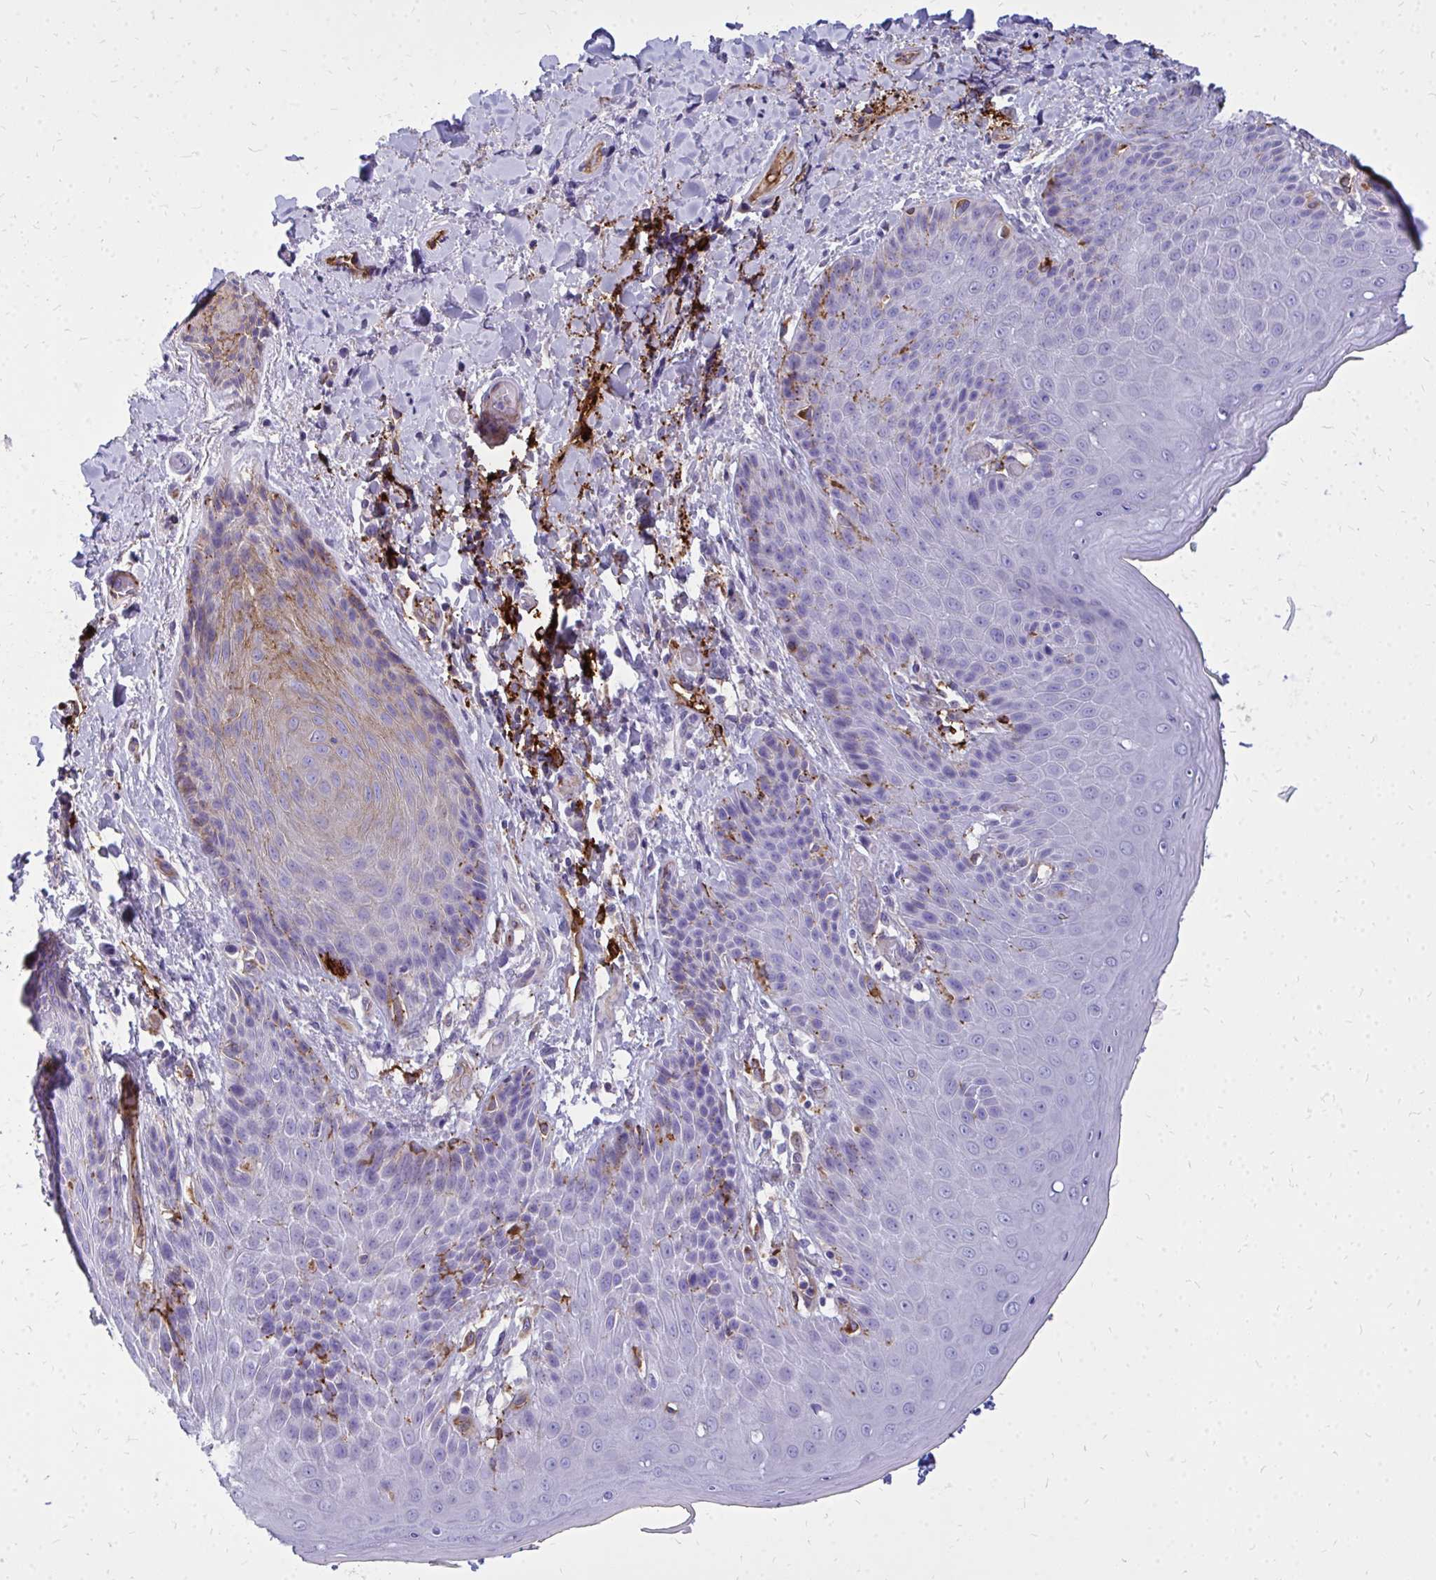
{"staining": {"intensity": "moderate", "quantity": "<25%", "location": "cytoplasmic/membranous"}, "tissue": "skin", "cell_type": "Epidermal cells", "image_type": "normal", "snomed": [{"axis": "morphology", "description": "Normal tissue, NOS"}, {"axis": "topography", "description": "Anal"}, {"axis": "topography", "description": "Peripheral nerve tissue"}], "caption": "This is an image of immunohistochemistry staining of benign skin, which shows moderate staining in the cytoplasmic/membranous of epidermal cells.", "gene": "MARCKSL1", "patient": {"sex": "male", "age": 51}}